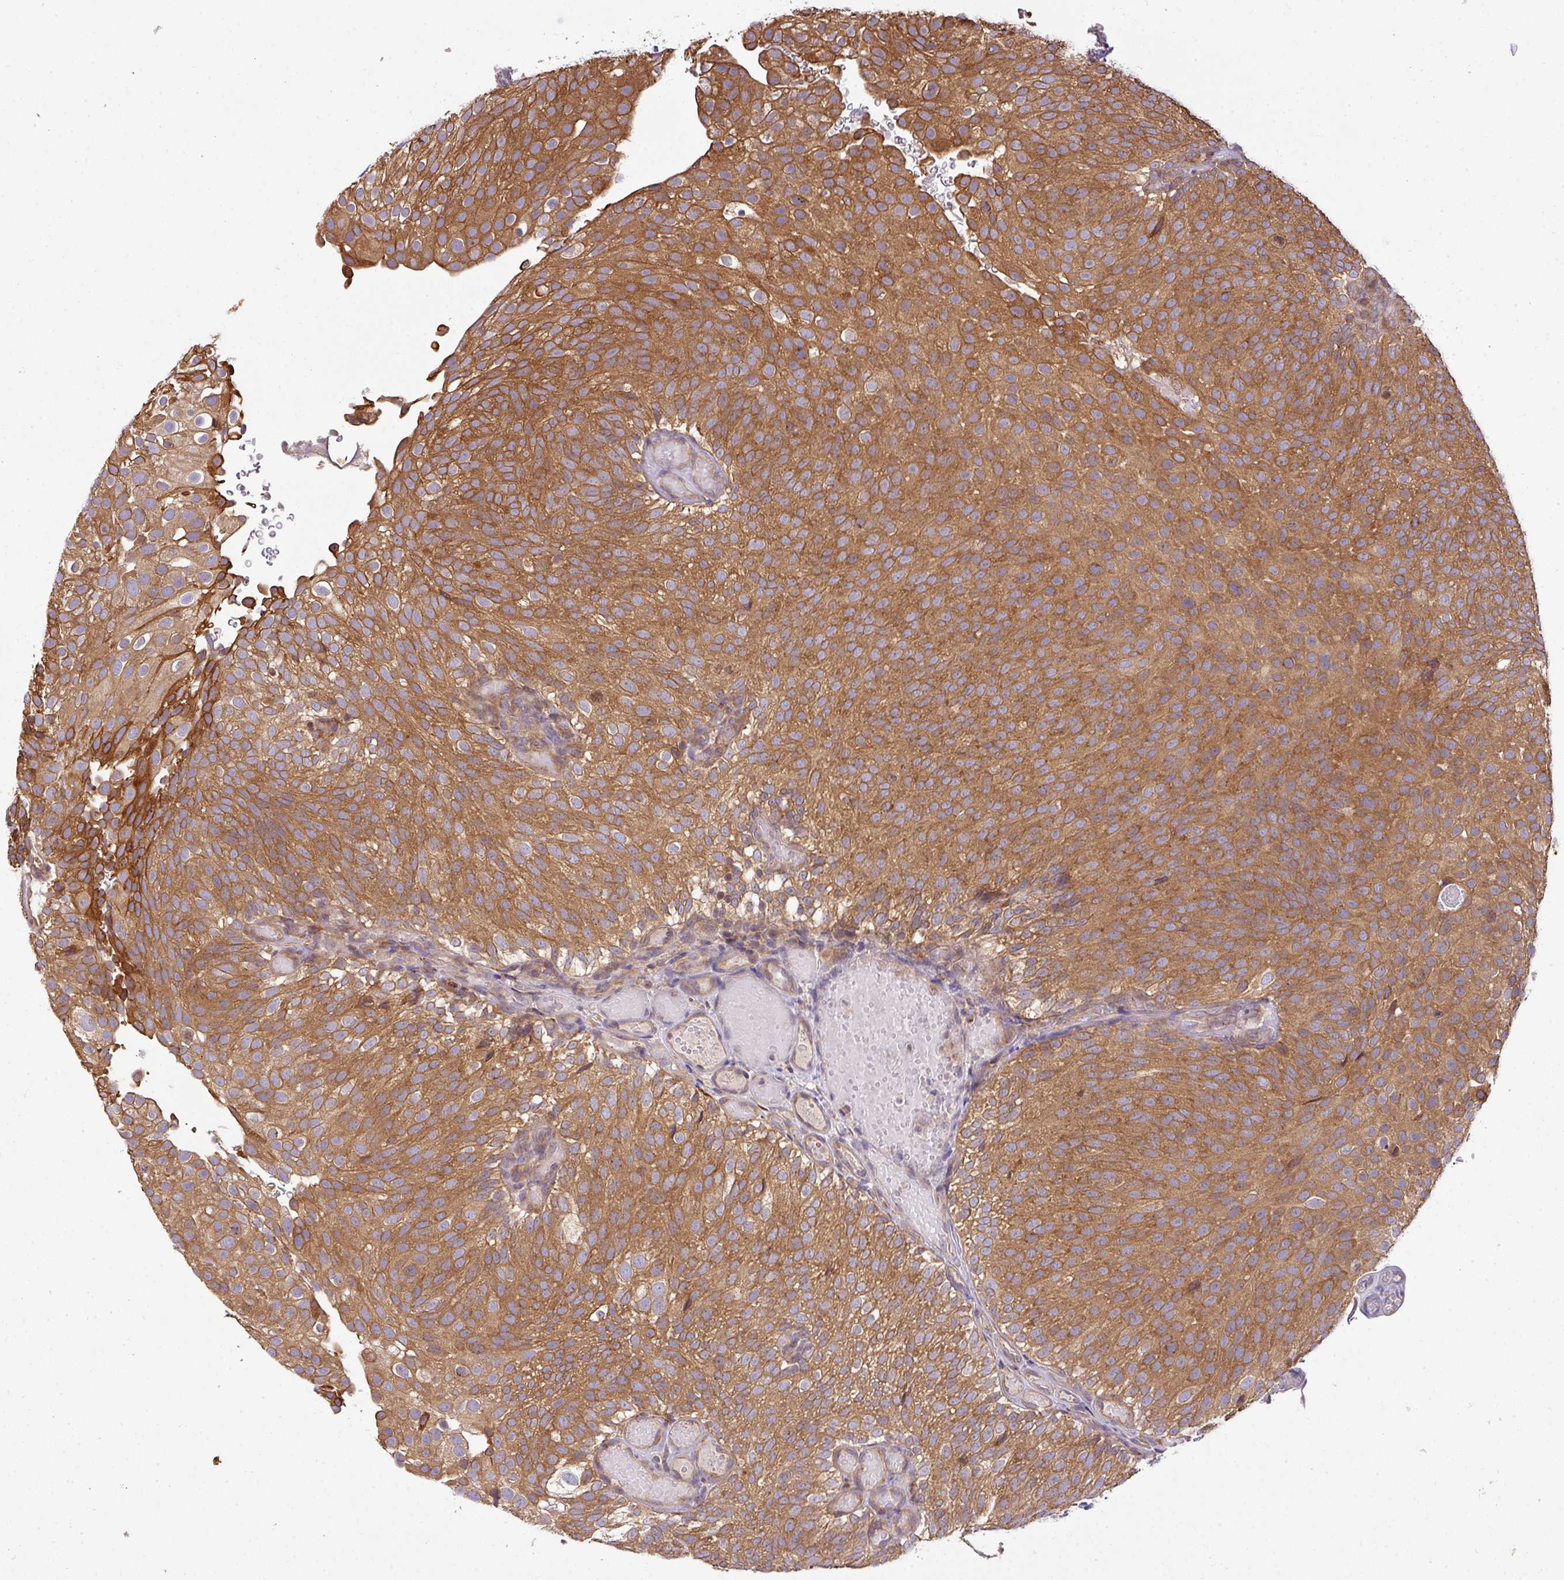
{"staining": {"intensity": "moderate", "quantity": ">75%", "location": "cytoplasmic/membranous"}, "tissue": "urothelial cancer", "cell_type": "Tumor cells", "image_type": "cancer", "snomed": [{"axis": "morphology", "description": "Urothelial carcinoma, Low grade"}, {"axis": "topography", "description": "Urinary bladder"}], "caption": "Human urothelial cancer stained for a protein (brown) exhibits moderate cytoplasmic/membranous positive expression in approximately >75% of tumor cells.", "gene": "VENTX", "patient": {"sex": "male", "age": 78}}